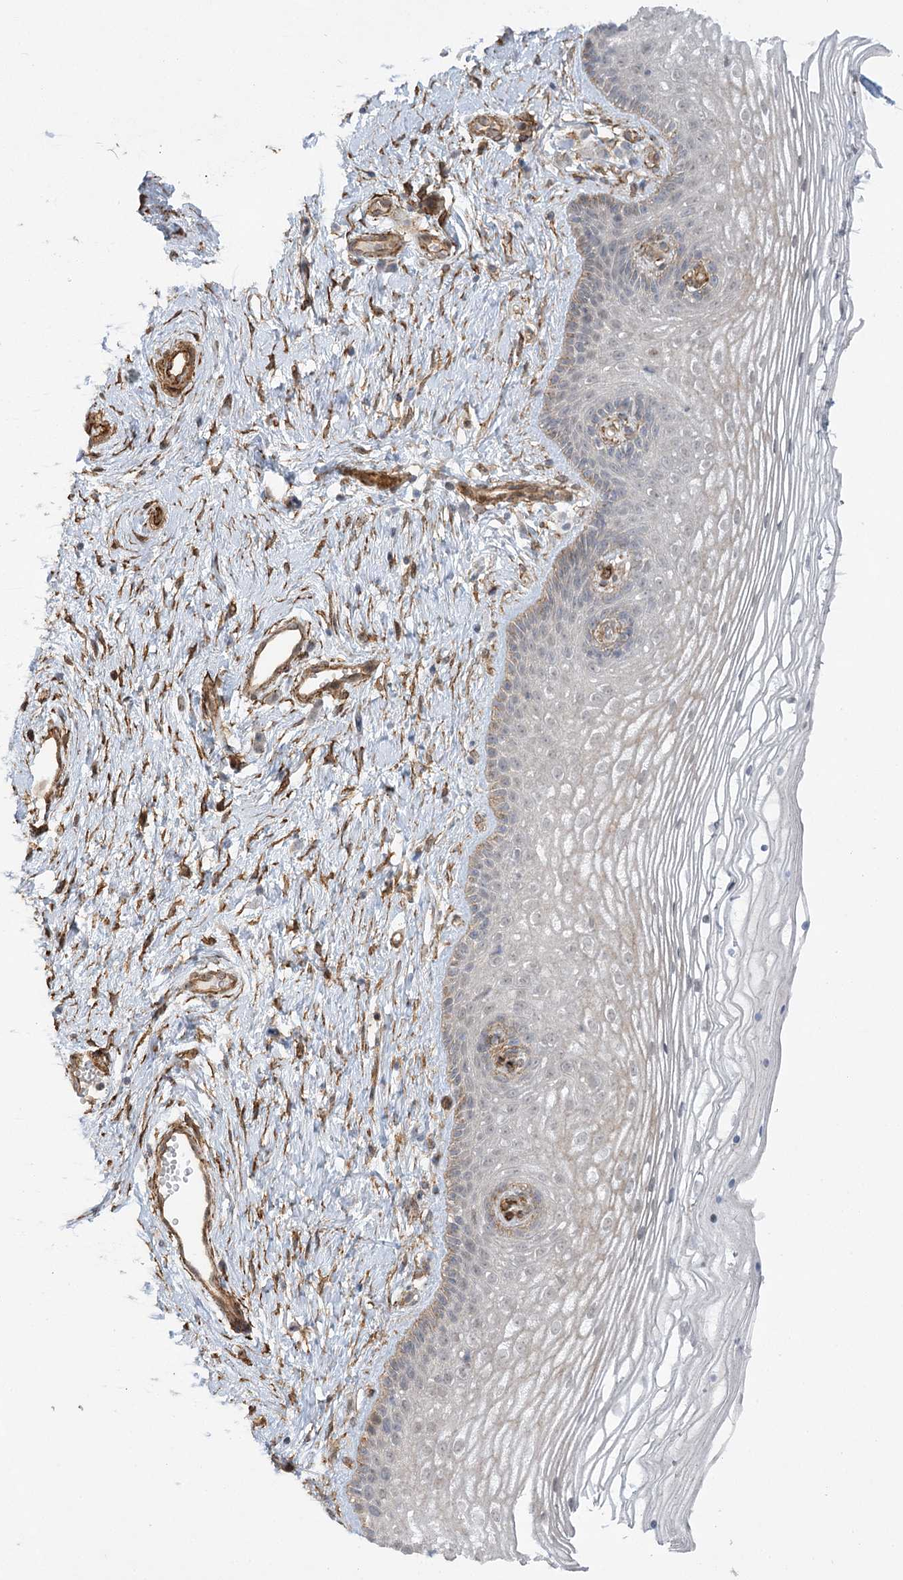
{"staining": {"intensity": "weak", "quantity": "25%-75%", "location": "cytoplasmic/membranous,nuclear"}, "tissue": "vagina", "cell_type": "Squamous epithelial cells", "image_type": "normal", "snomed": [{"axis": "morphology", "description": "Normal tissue, NOS"}, {"axis": "topography", "description": "Vagina"}], "caption": "A high-resolution histopathology image shows immunohistochemistry (IHC) staining of unremarkable vagina, which reveals weak cytoplasmic/membranous,nuclear staining in about 25%-75% of squamous epithelial cells.", "gene": "AMTN", "patient": {"sex": "female", "age": 46}}